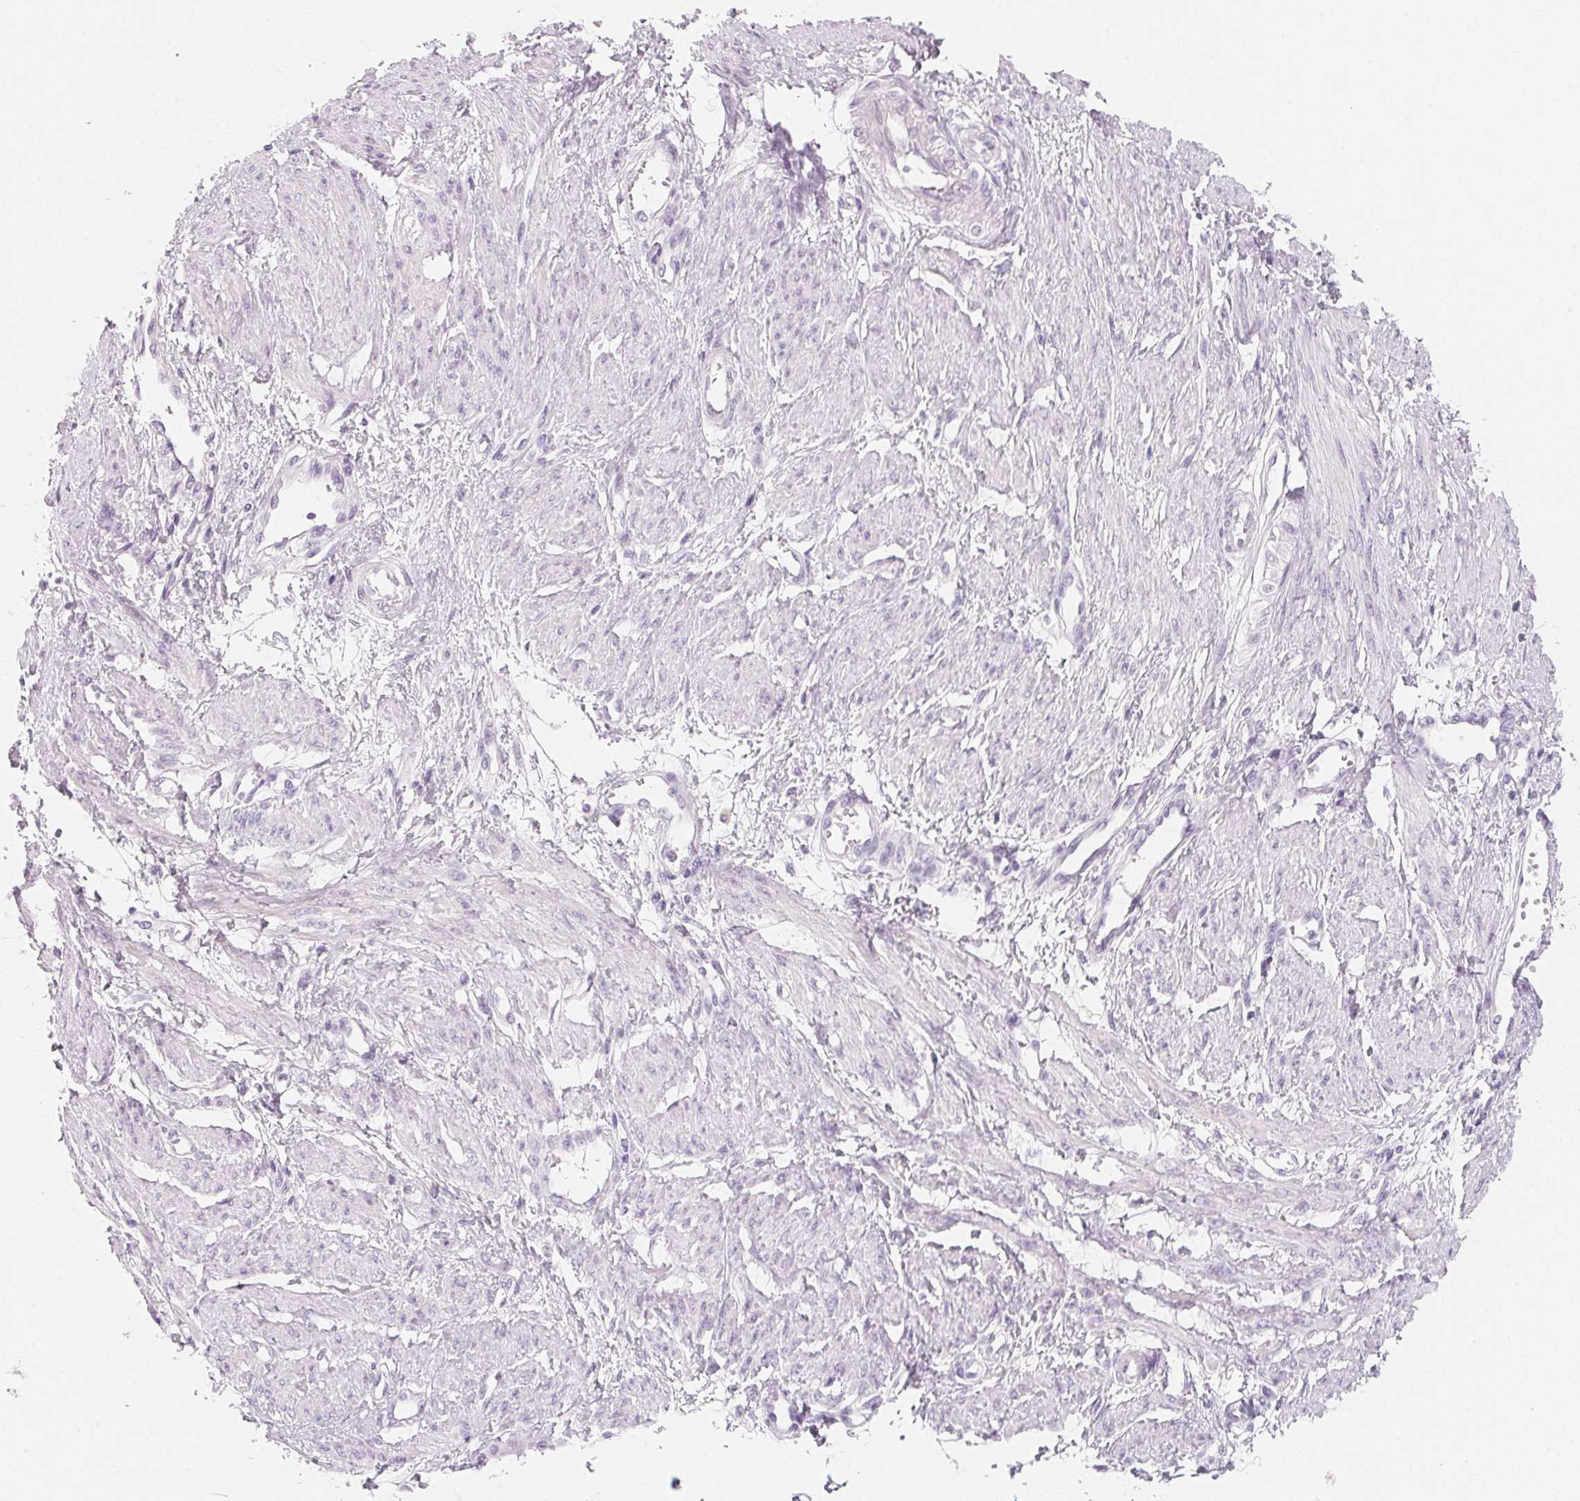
{"staining": {"intensity": "negative", "quantity": "none", "location": "none"}, "tissue": "smooth muscle", "cell_type": "Smooth muscle cells", "image_type": "normal", "snomed": [{"axis": "morphology", "description": "Normal tissue, NOS"}, {"axis": "topography", "description": "Smooth muscle"}, {"axis": "topography", "description": "Uterus"}], "caption": "This is an immunohistochemistry (IHC) image of benign human smooth muscle. There is no staining in smooth muscle cells.", "gene": "SH3GL2", "patient": {"sex": "female", "age": 39}}